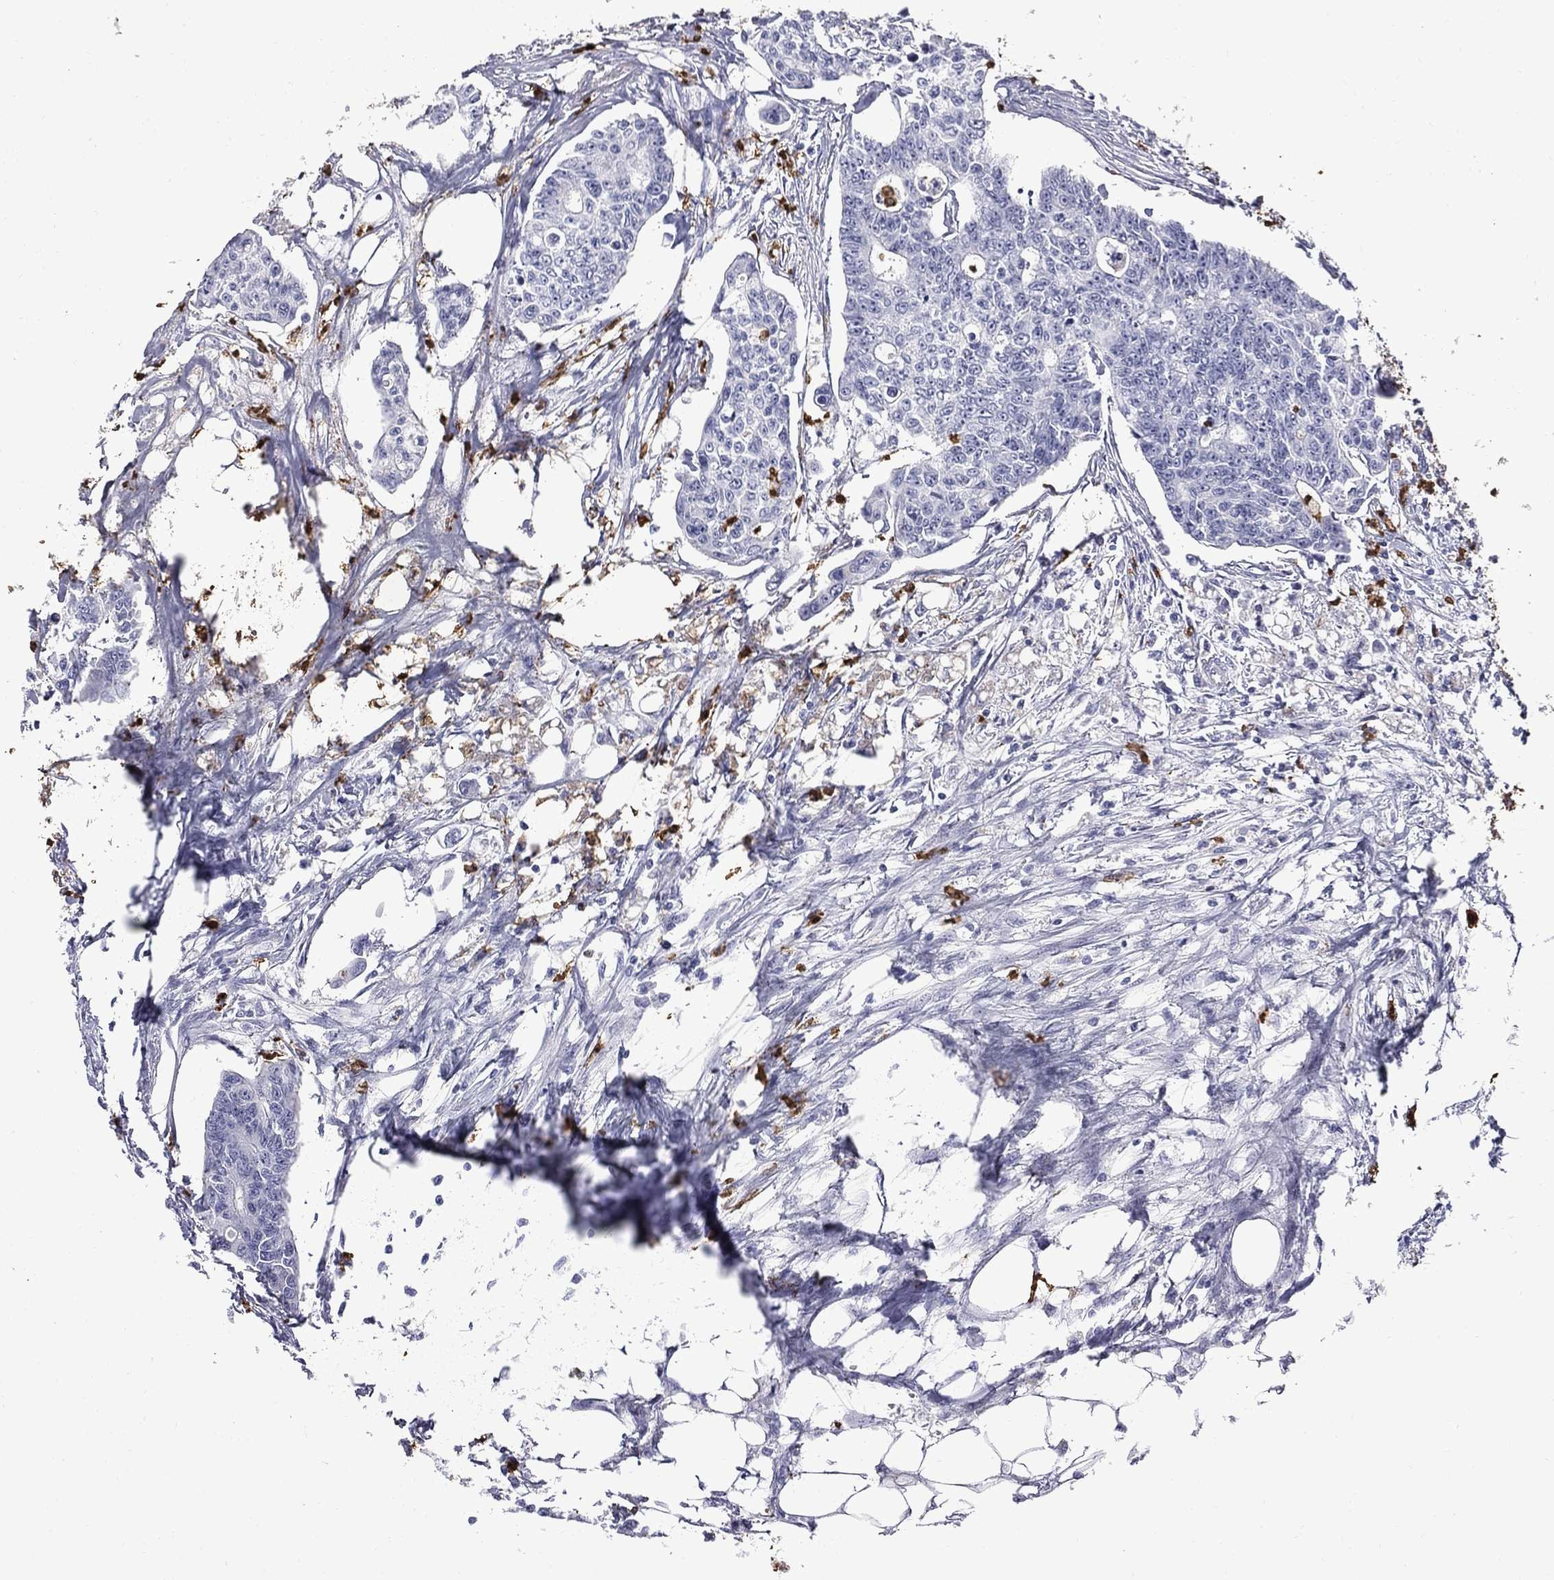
{"staining": {"intensity": "negative", "quantity": "none", "location": "none"}, "tissue": "colorectal cancer", "cell_type": "Tumor cells", "image_type": "cancer", "snomed": [{"axis": "morphology", "description": "Adenocarcinoma, NOS"}, {"axis": "topography", "description": "Colon"}], "caption": "Colorectal cancer (adenocarcinoma) was stained to show a protein in brown. There is no significant positivity in tumor cells. Nuclei are stained in blue.", "gene": "TRIM29", "patient": {"sex": "male", "age": 70}}